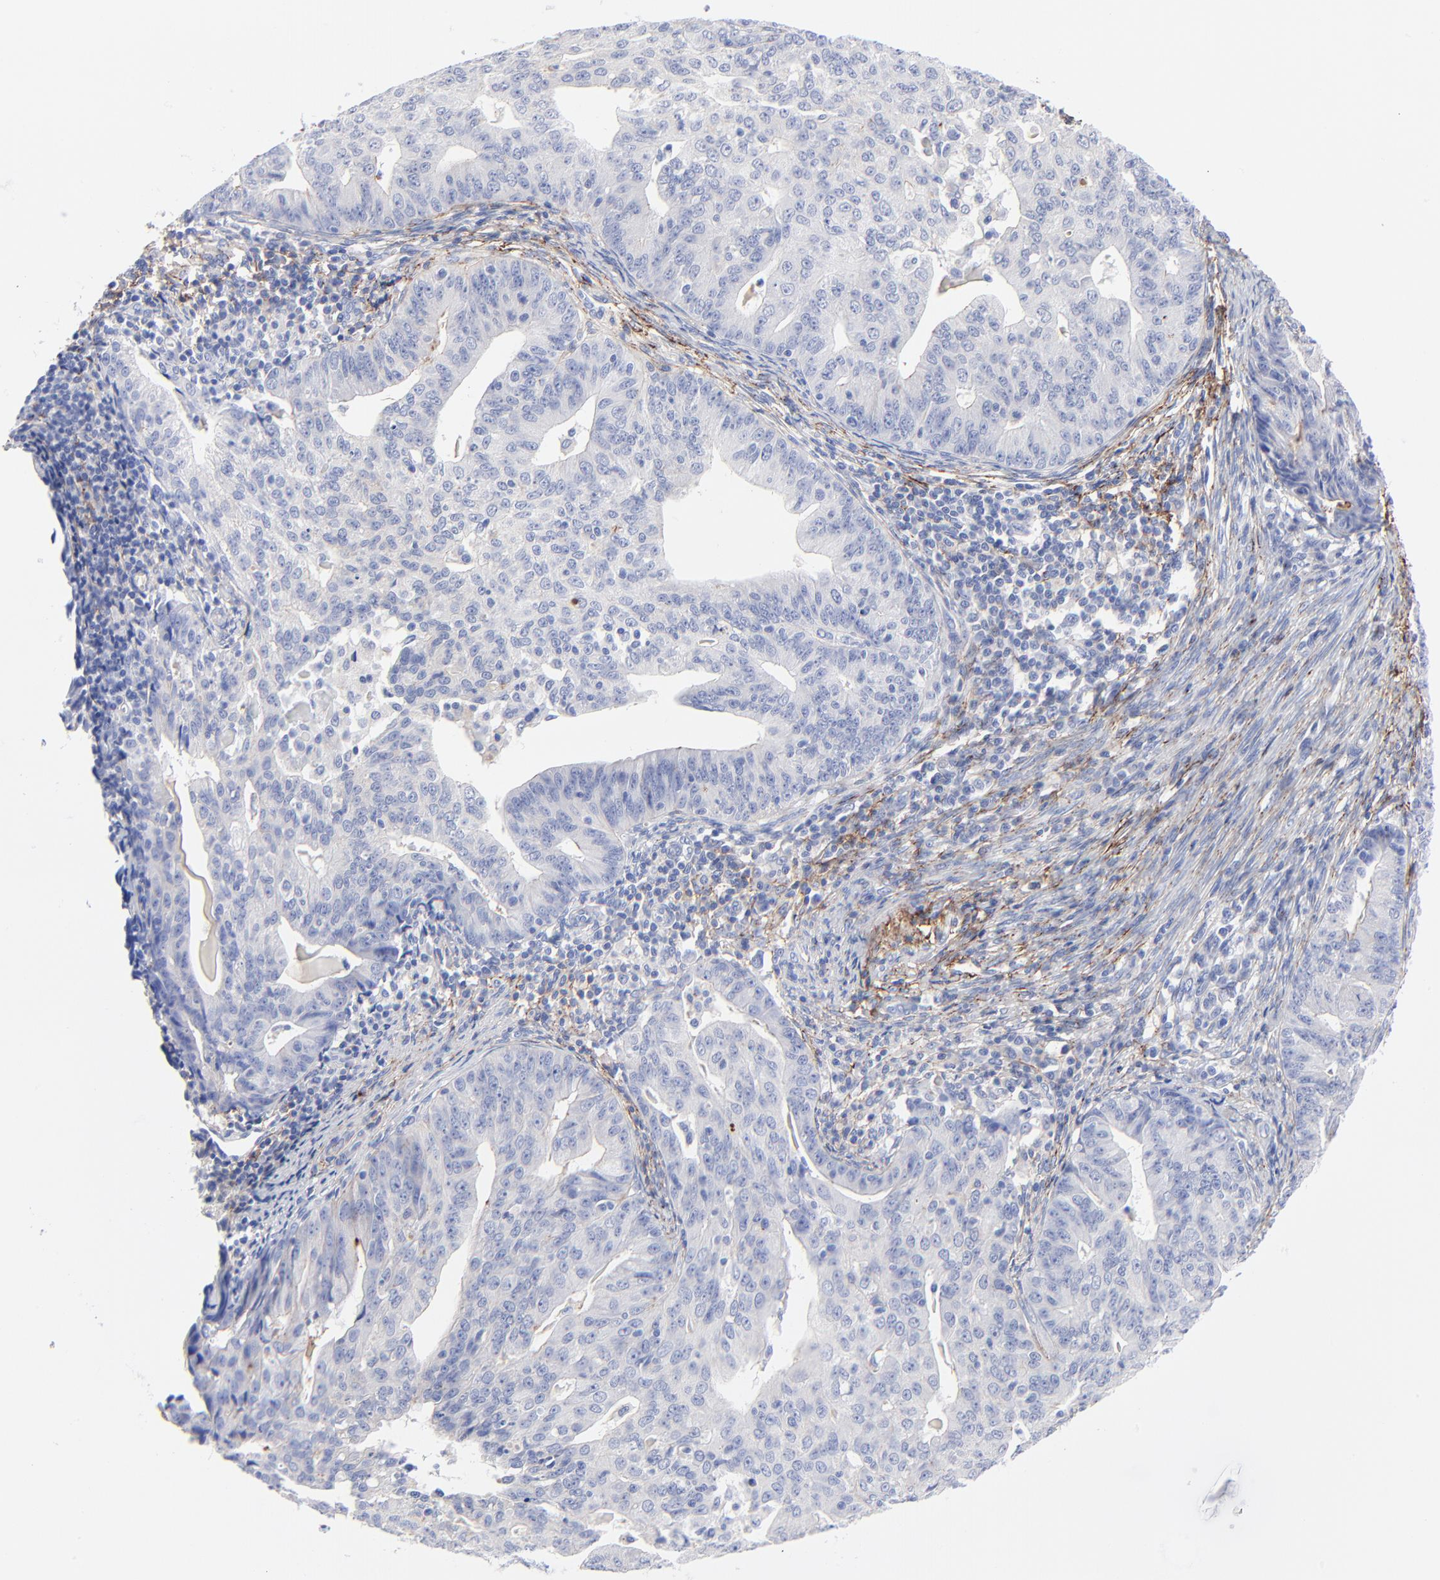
{"staining": {"intensity": "negative", "quantity": "none", "location": "none"}, "tissue": "endometrial cancer", "cell_type": "Tumor cells", "image_type": "cancer", "snomed": [{"axis": "morphology", "description": "Adenocarcinoma, NOS"}, {"axis": "topography", "description": "Endometrium"}], "caption": "Immunohistochemistry (IHC) micrograph of neoplastic tissue: human endometrial adenocarcinoma stained with DAB shows no significant protein staining in tumor cells.", "gene": "FBLN2", "patient": {"sex": "female", "age": 56}}